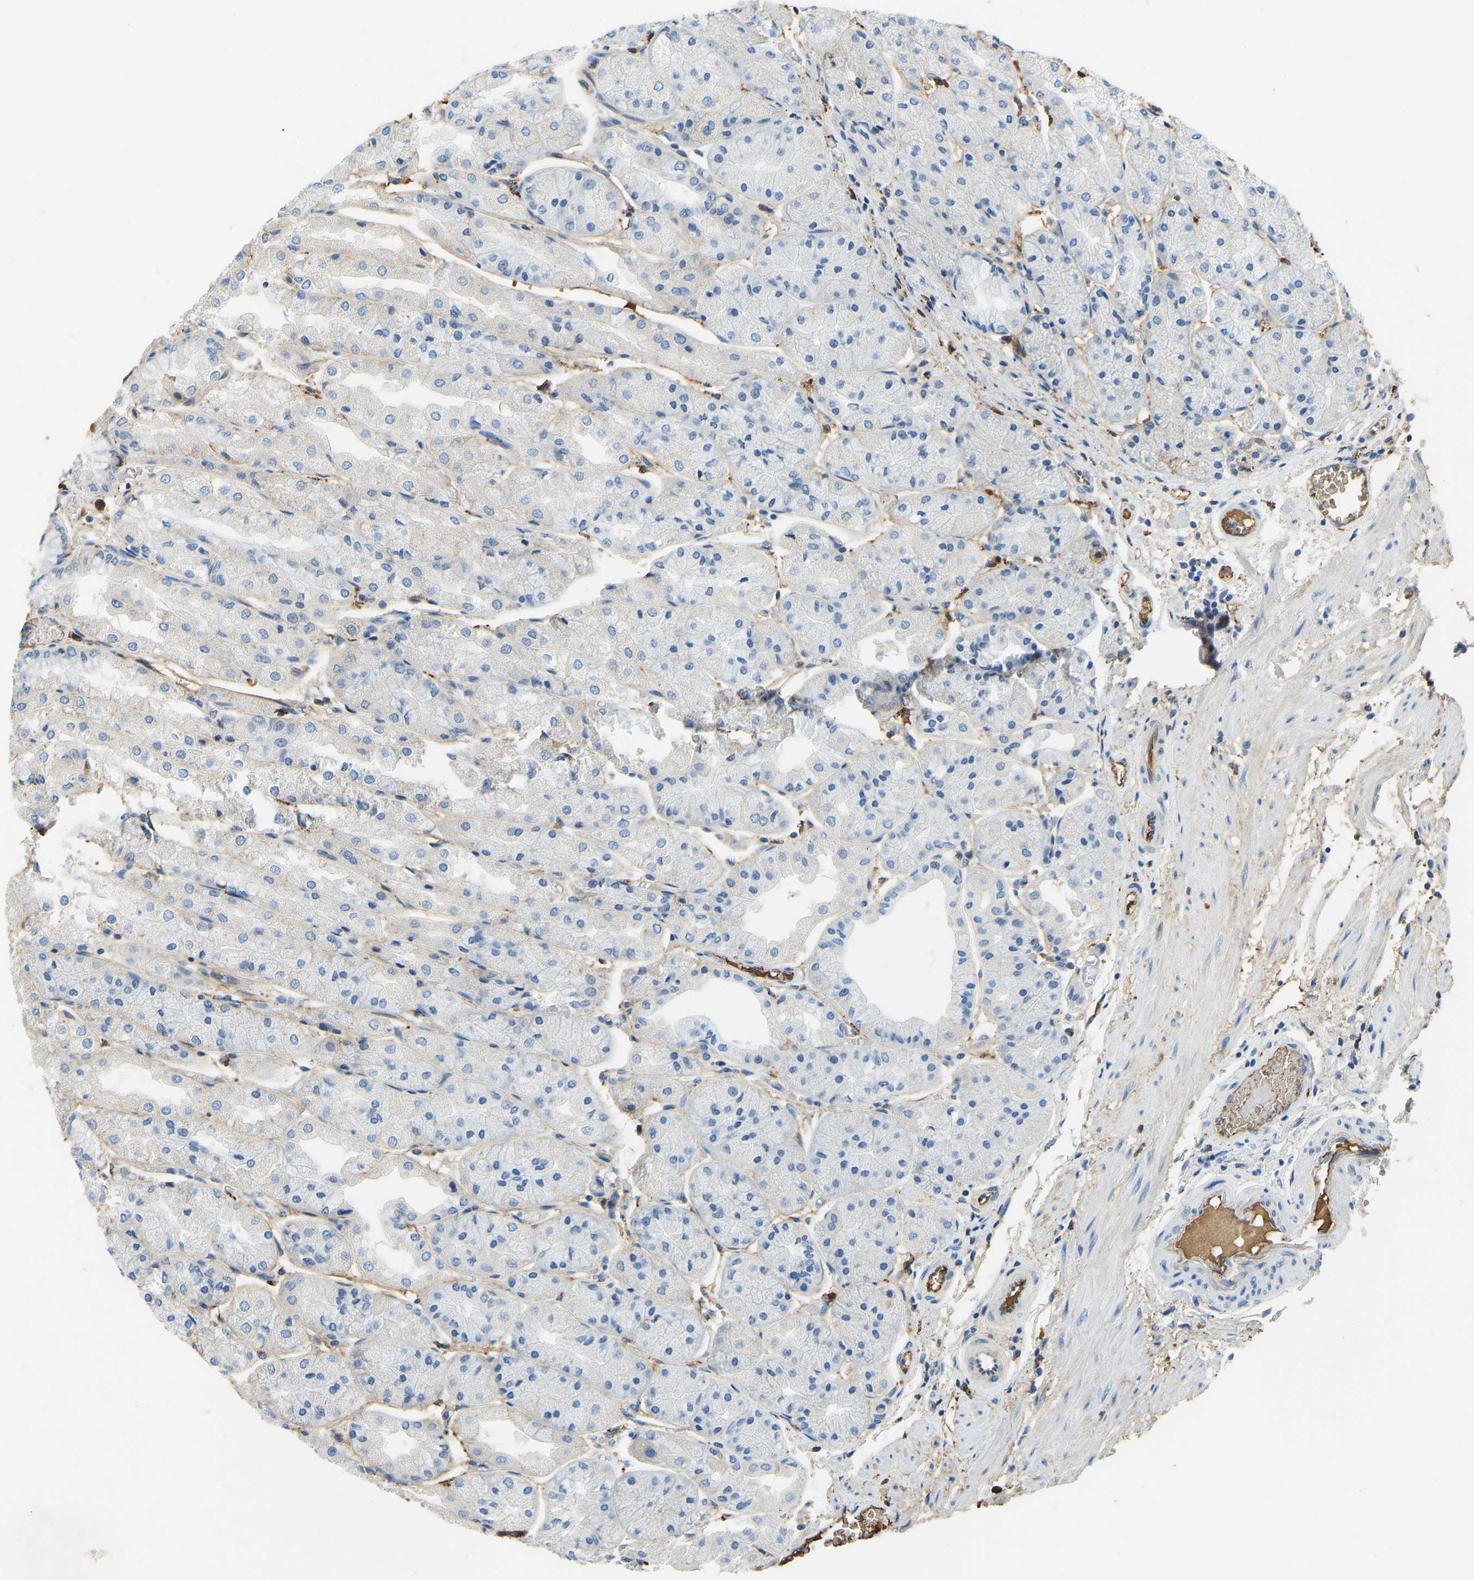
{"staining": {"intensity": "negative", "quantity": "none", "location": "none"}, "tissue": "stomach", "cell_type": "Glandular cells", "image_type": "normal", "snomed": [{"axis": "morphology", "description": "Normal tissue, NOS"}, {"axis": "topography", "description": "Stomach, upper"}], "caption": "An immunohistochemistry image of unremarkable stomach is shown. There is no staining in glandular cells of stomach. (Brightfield microscopy of DAB (3,3'-diaminobenzidine) immunohistochemistry (IHC) at high magnification).", "gene": "THBS4", "patient": {"sex": "male", "age": 72}}